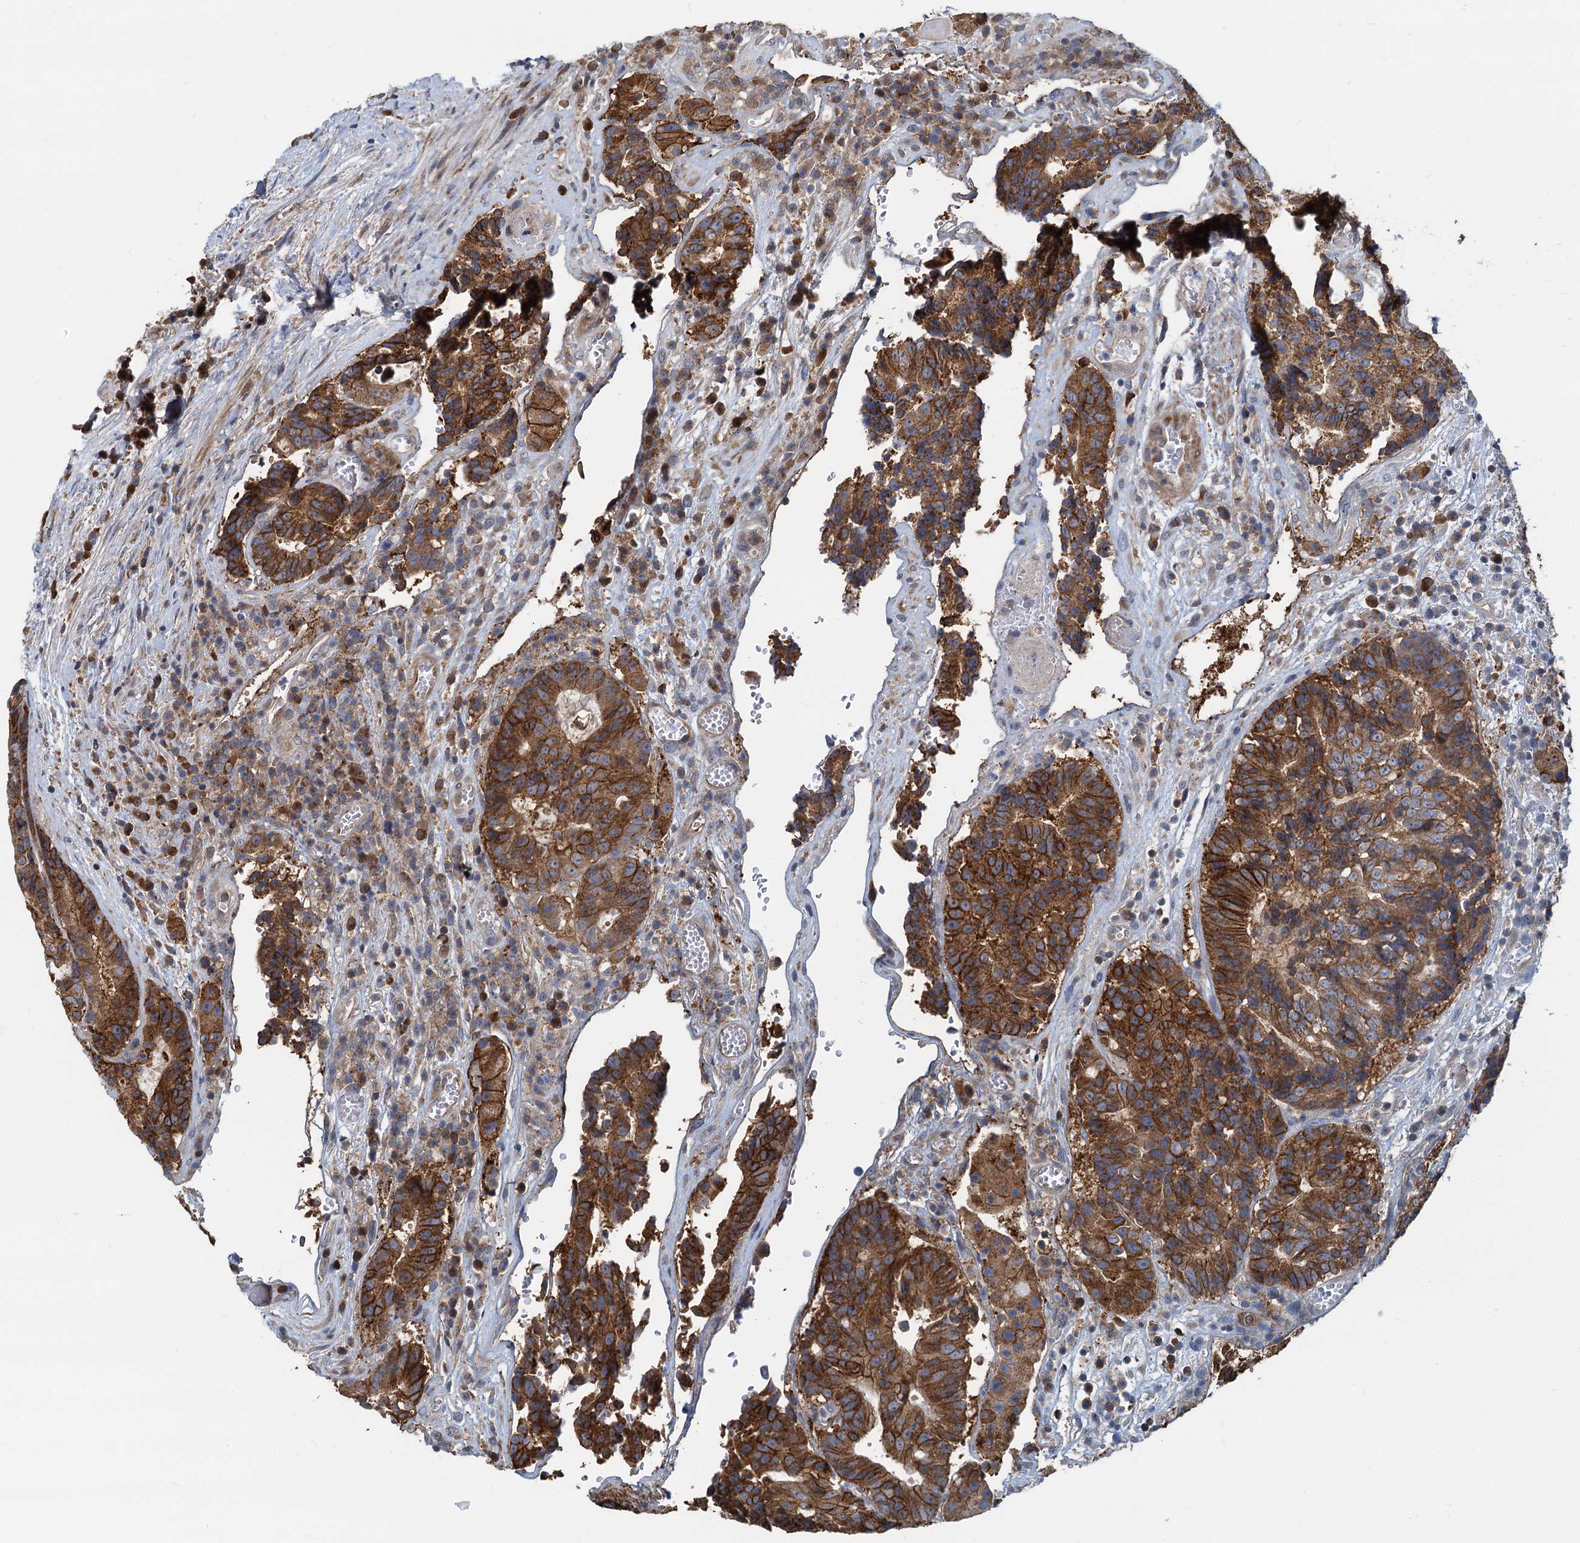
{"staining": {"intensity": "strong", "quantity": ">75%", "location": "cytoplasmic/membranous"}, "tissue": "colorectal cancer", "cell_type": "Tumor cells", "image_type": "cancer", "snomed": [{"axis": "morphology", "description": "Adenocarcinoma, NOS"}, {"axis": "topography", "description": "Rectum"}], "caption": "IHC photomicrograph of neoplastic tissue: colorectal cancer stained using immunohistochemistry exhibits high levels of strong protein expression localized specifically in the cytoplasmic/membranous of tumor cells, appearing as a cytoplasmic/membranous brown color.", "gene": "LNX2", "patient": {"sex": "male", "age": 69}}